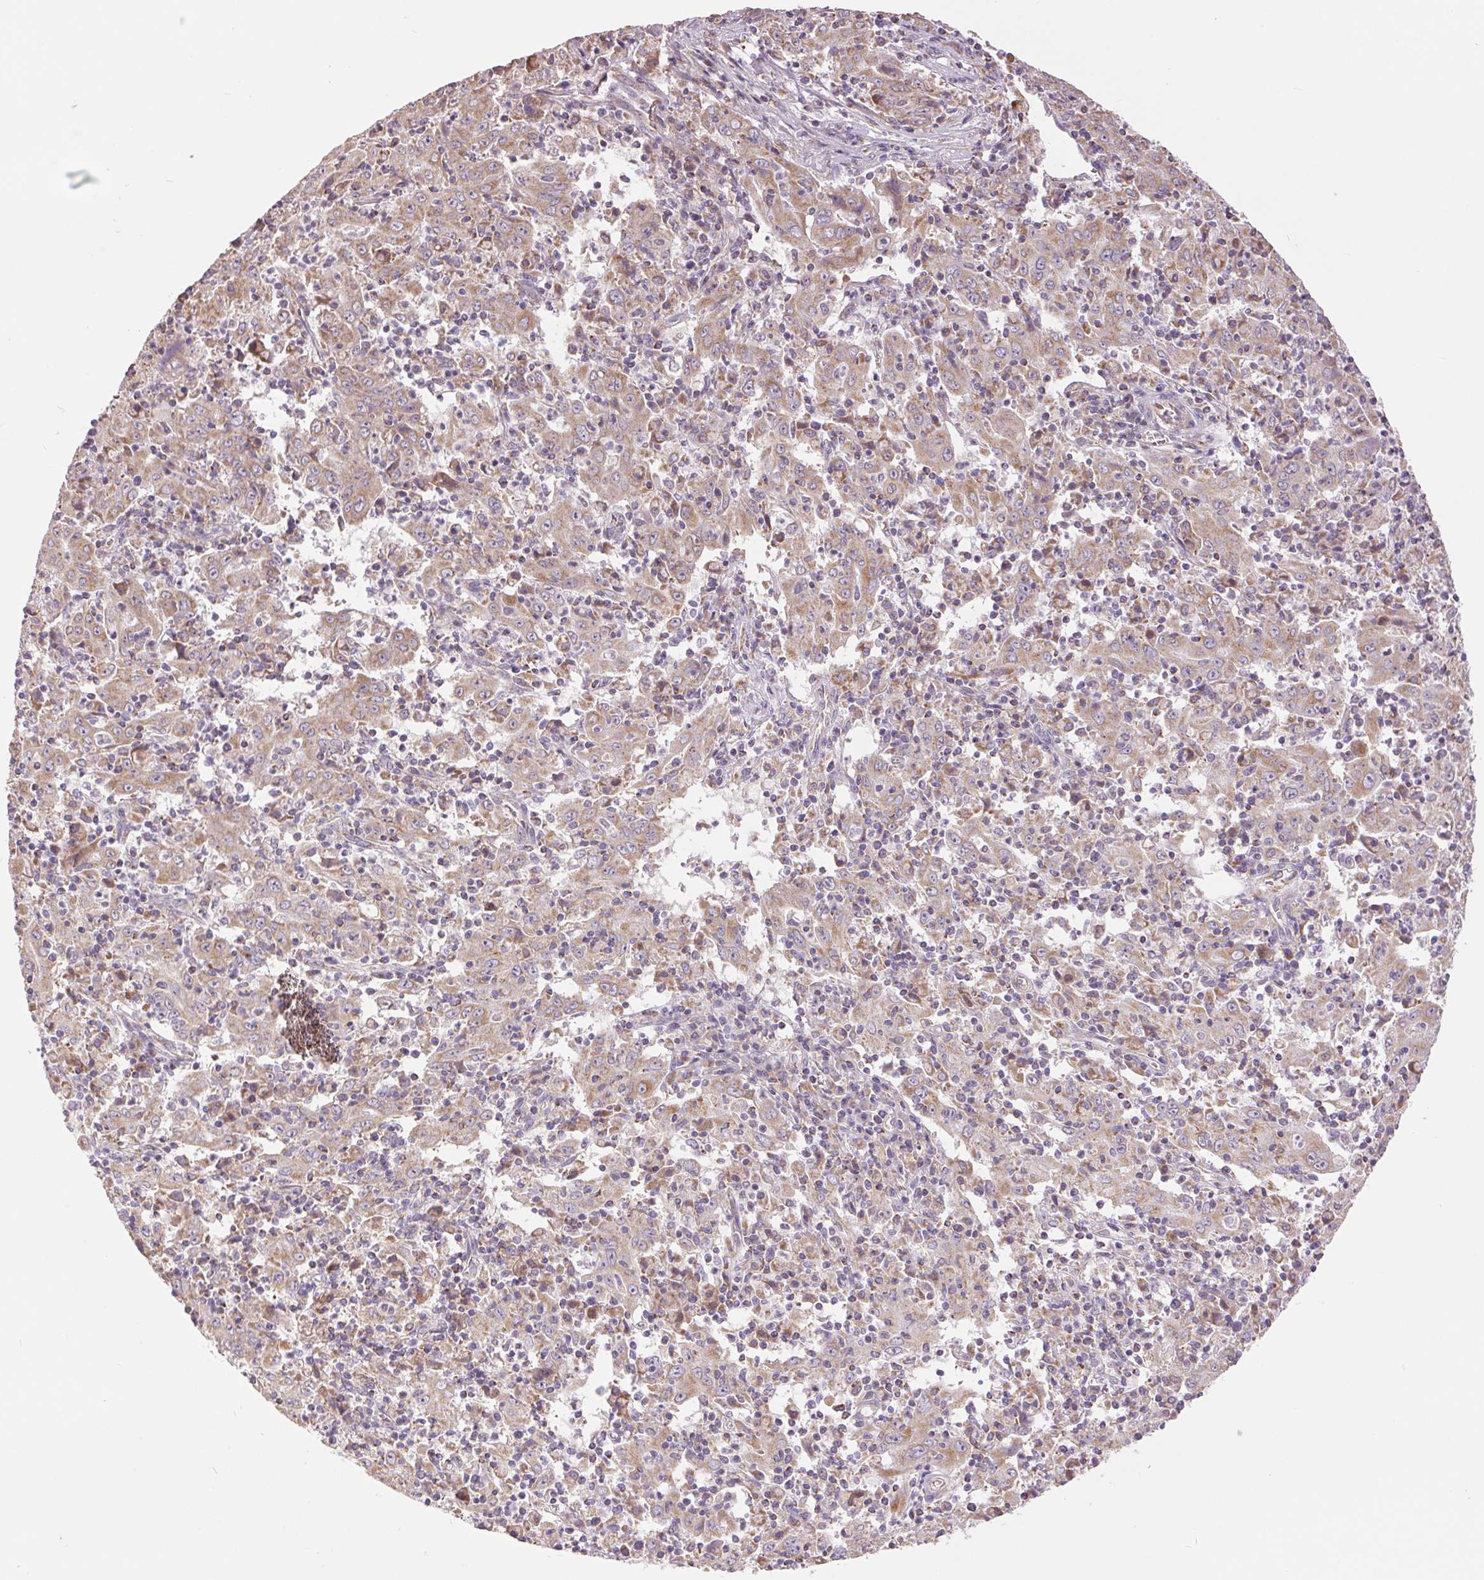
{"staining": {"intensity": "weak", "quantity": ">75%", "location": "cytoplasmic/membranous"}, "tissue": "pancreatic cancer", "cell_type": "Tumor cells", "image_type": "cancer", "snomed": [{"axis": "morphology", "description": "Adenocarcinoma, NOS"}, {"axis": "topography", "description": "Pancreas"}], "caption": "A low amount of weak cytoplasmic/membranous staining is appreciated in about >75% of tumor cells in pancreatic adenocarcinoma tissue. The protein is stained brown, and the nuclei are stained in blue (DAB (3,3'-diaminobenzidine) IHC with brightfield microscopy, high magnification).", "gene": "DGUOK", "patient": {"sex": "male", "age": 63}}